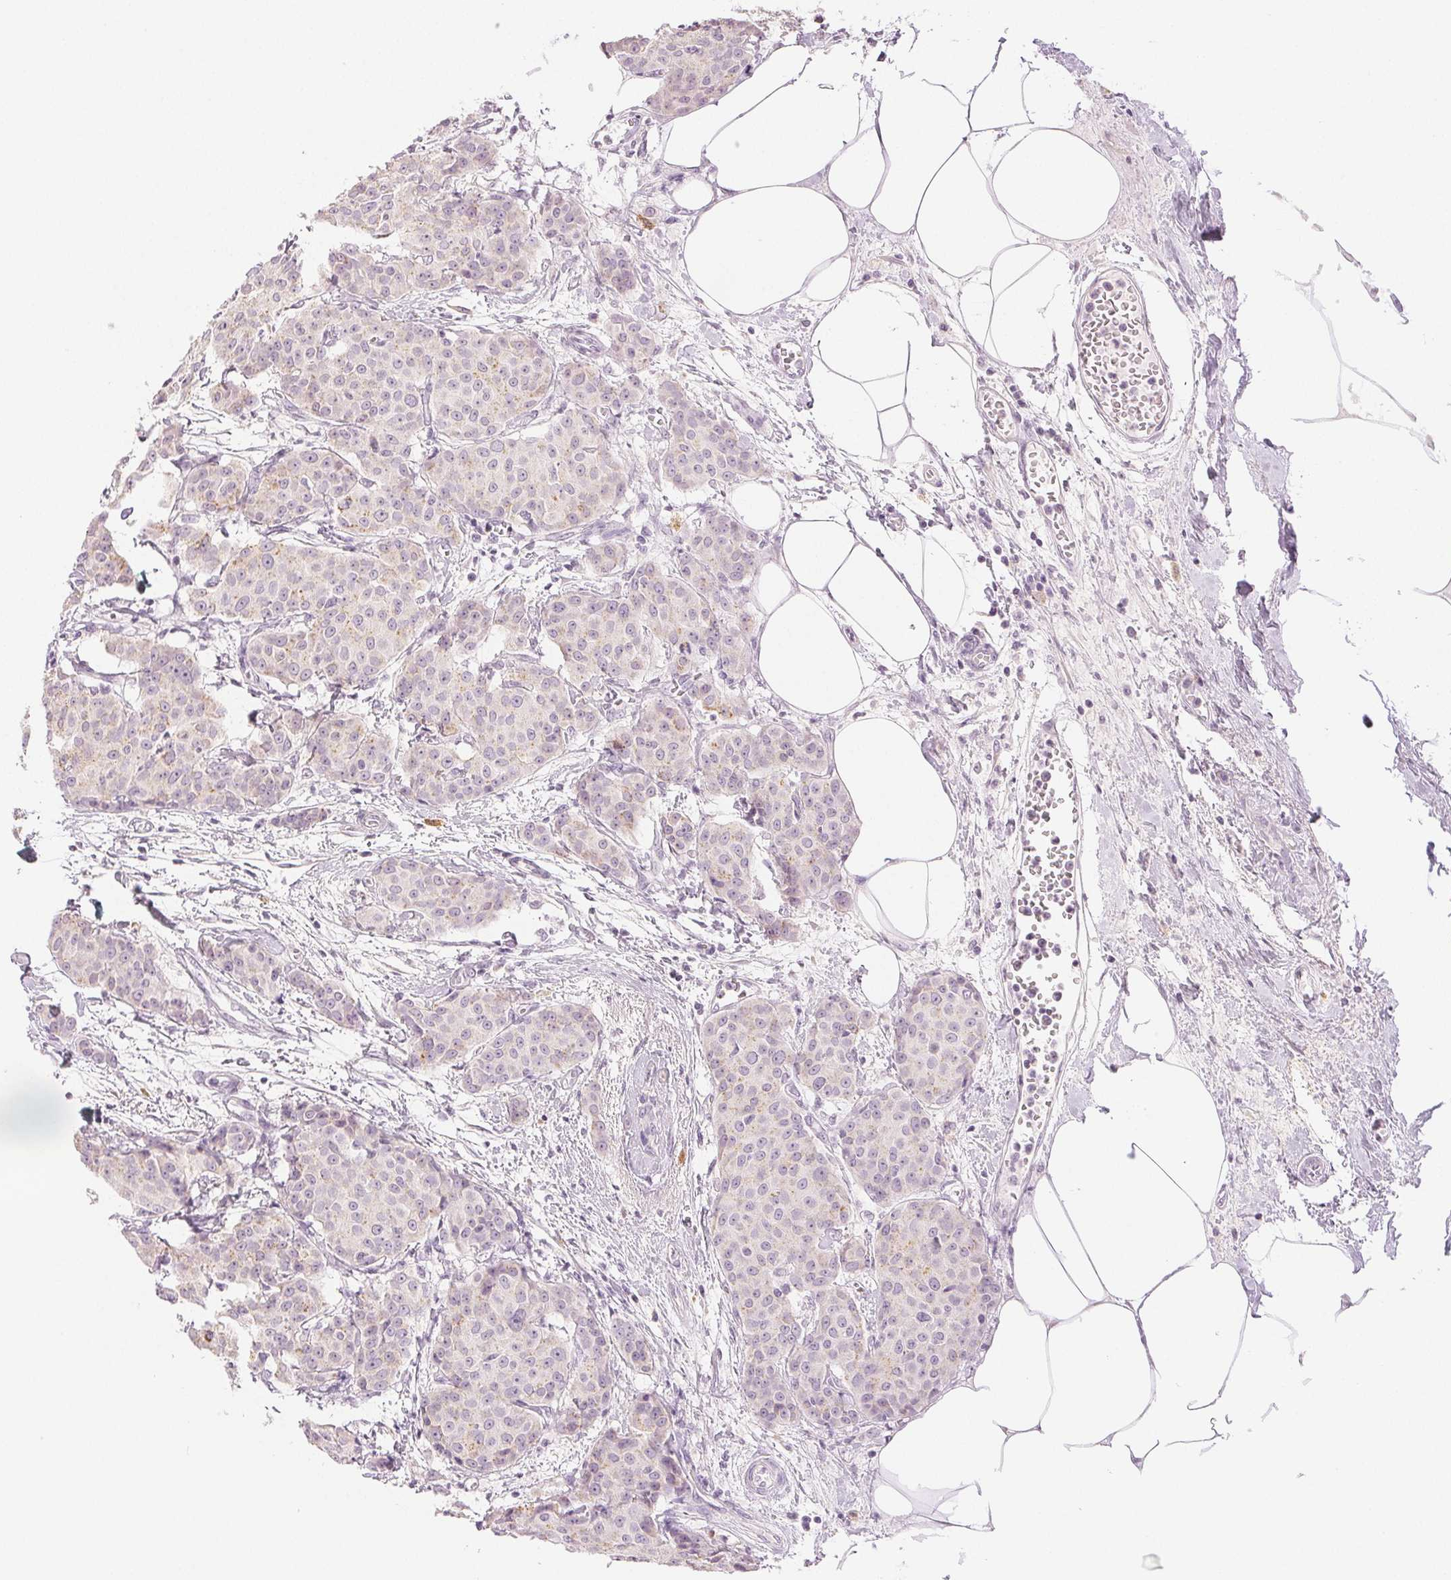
{"staining": {"intensity": "weak", "quantity": "<25%", "location": "cytoplasmic/membranous"}, "tissue": "breast cancer", "cell_type": "Tumor cells", "image_type": "cancer", "snomed": [{"axis": "morphology", "description": "Duct carcinoma"}, {"axis": "topography", "description": "Breast"}], "caption": "This is an immunohistochemistry histopathology image of infiltrating ductal carcinoma (breast). There is no positivity in tumor cells.", "gene": "SLC5A2", "patient": {"sex": "female", "age": 91}}